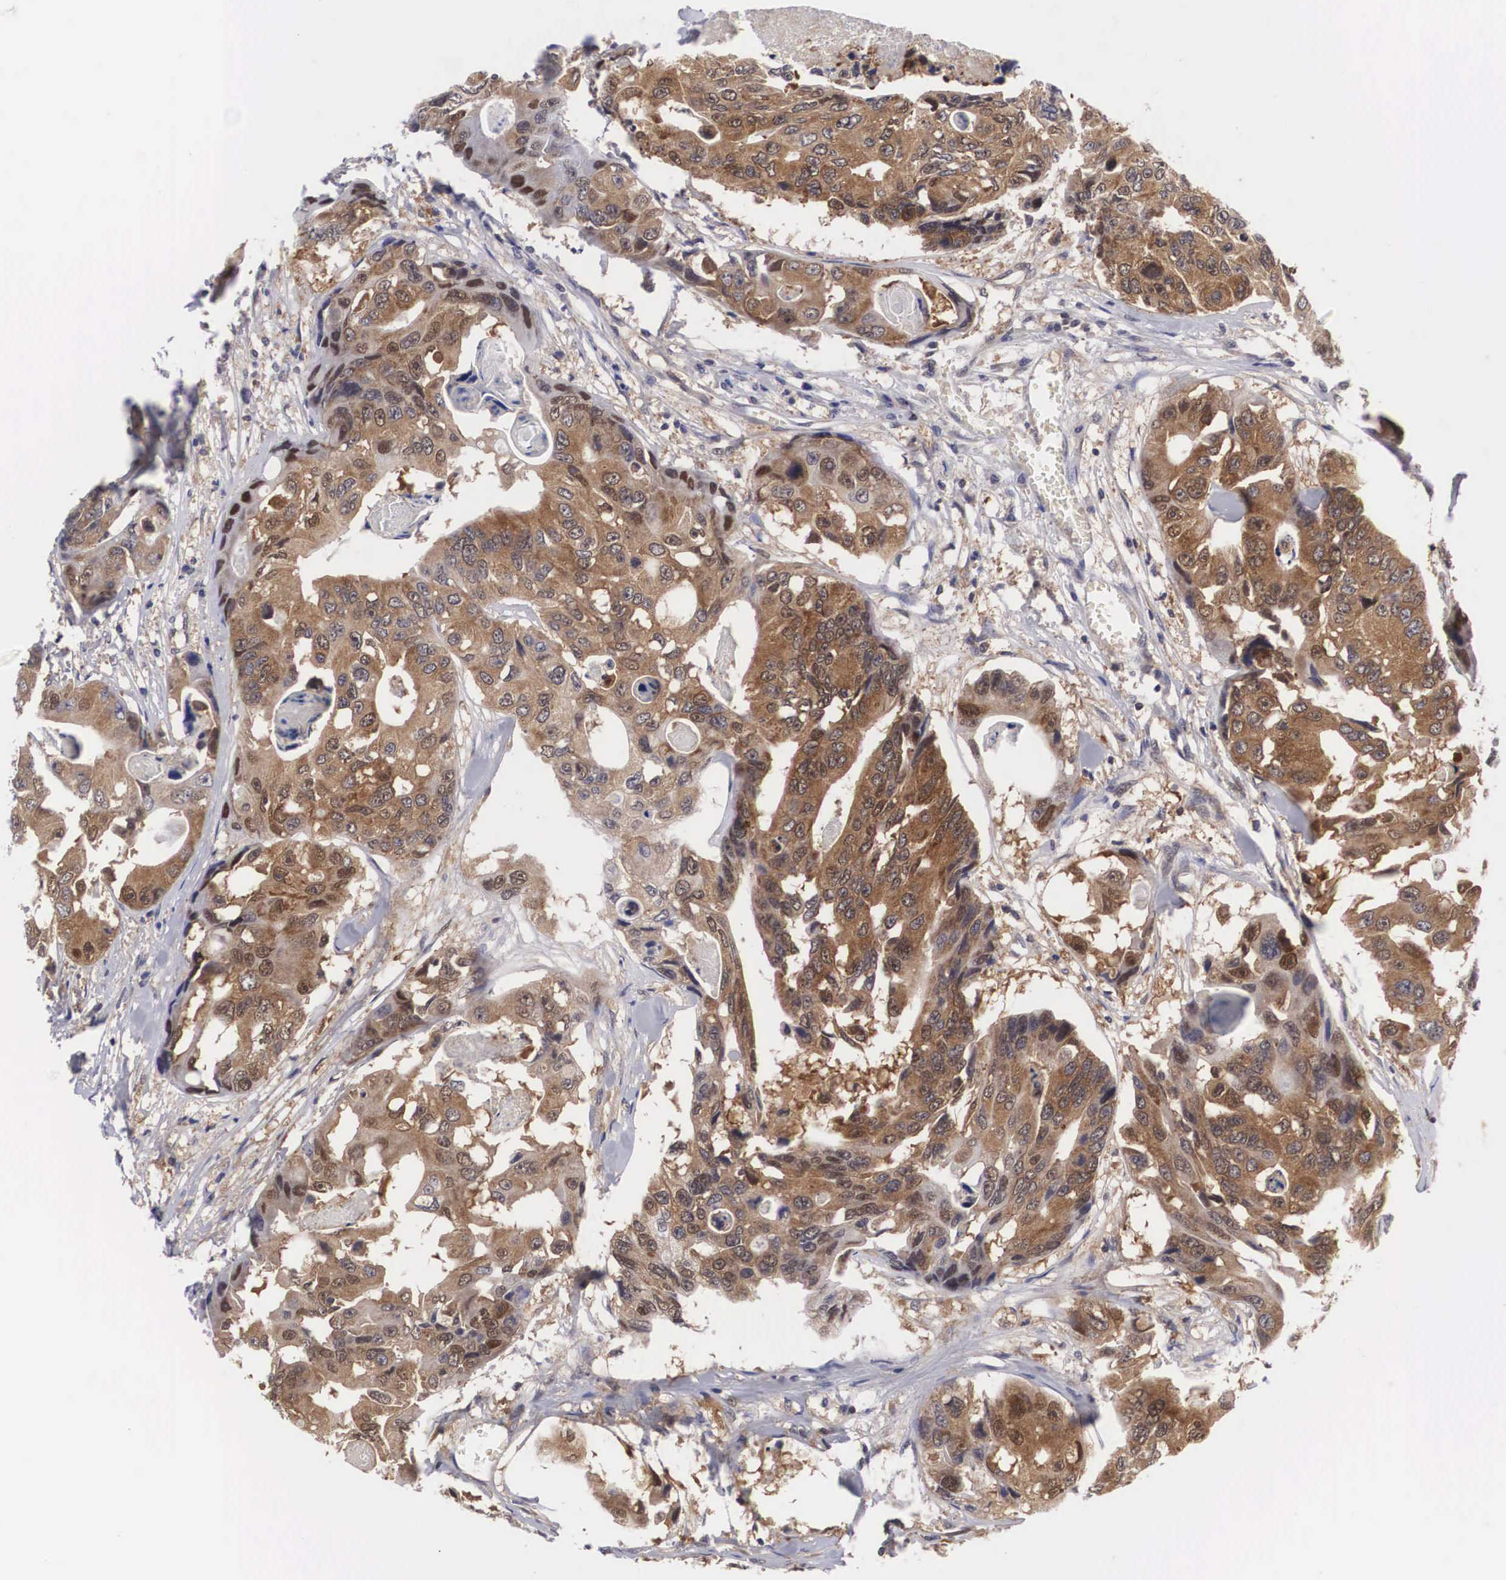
{"staining": {"intensity": "moderate", "quantity": ">75%", "location": "cytoplasmic/membranous,nuclear"}, "tissue": "colorectal cancer", "cell_type": "Tumor cells", "image_type": "cancer", "snomed": [{"axis": "morphology", "description": "Adenocarcinoma, NOS"}, {"axis": "topography", "description": "Colon"}], "caption": "This is a micrograph of immunohistochemistry (IHC) staining of colorectal cancer, which shows moderate positivity in the cytoplasmic/membranous and nuclear of tumor cells.", "gene": "ADSL", "patient": {"sex": "female", "age": 86}}